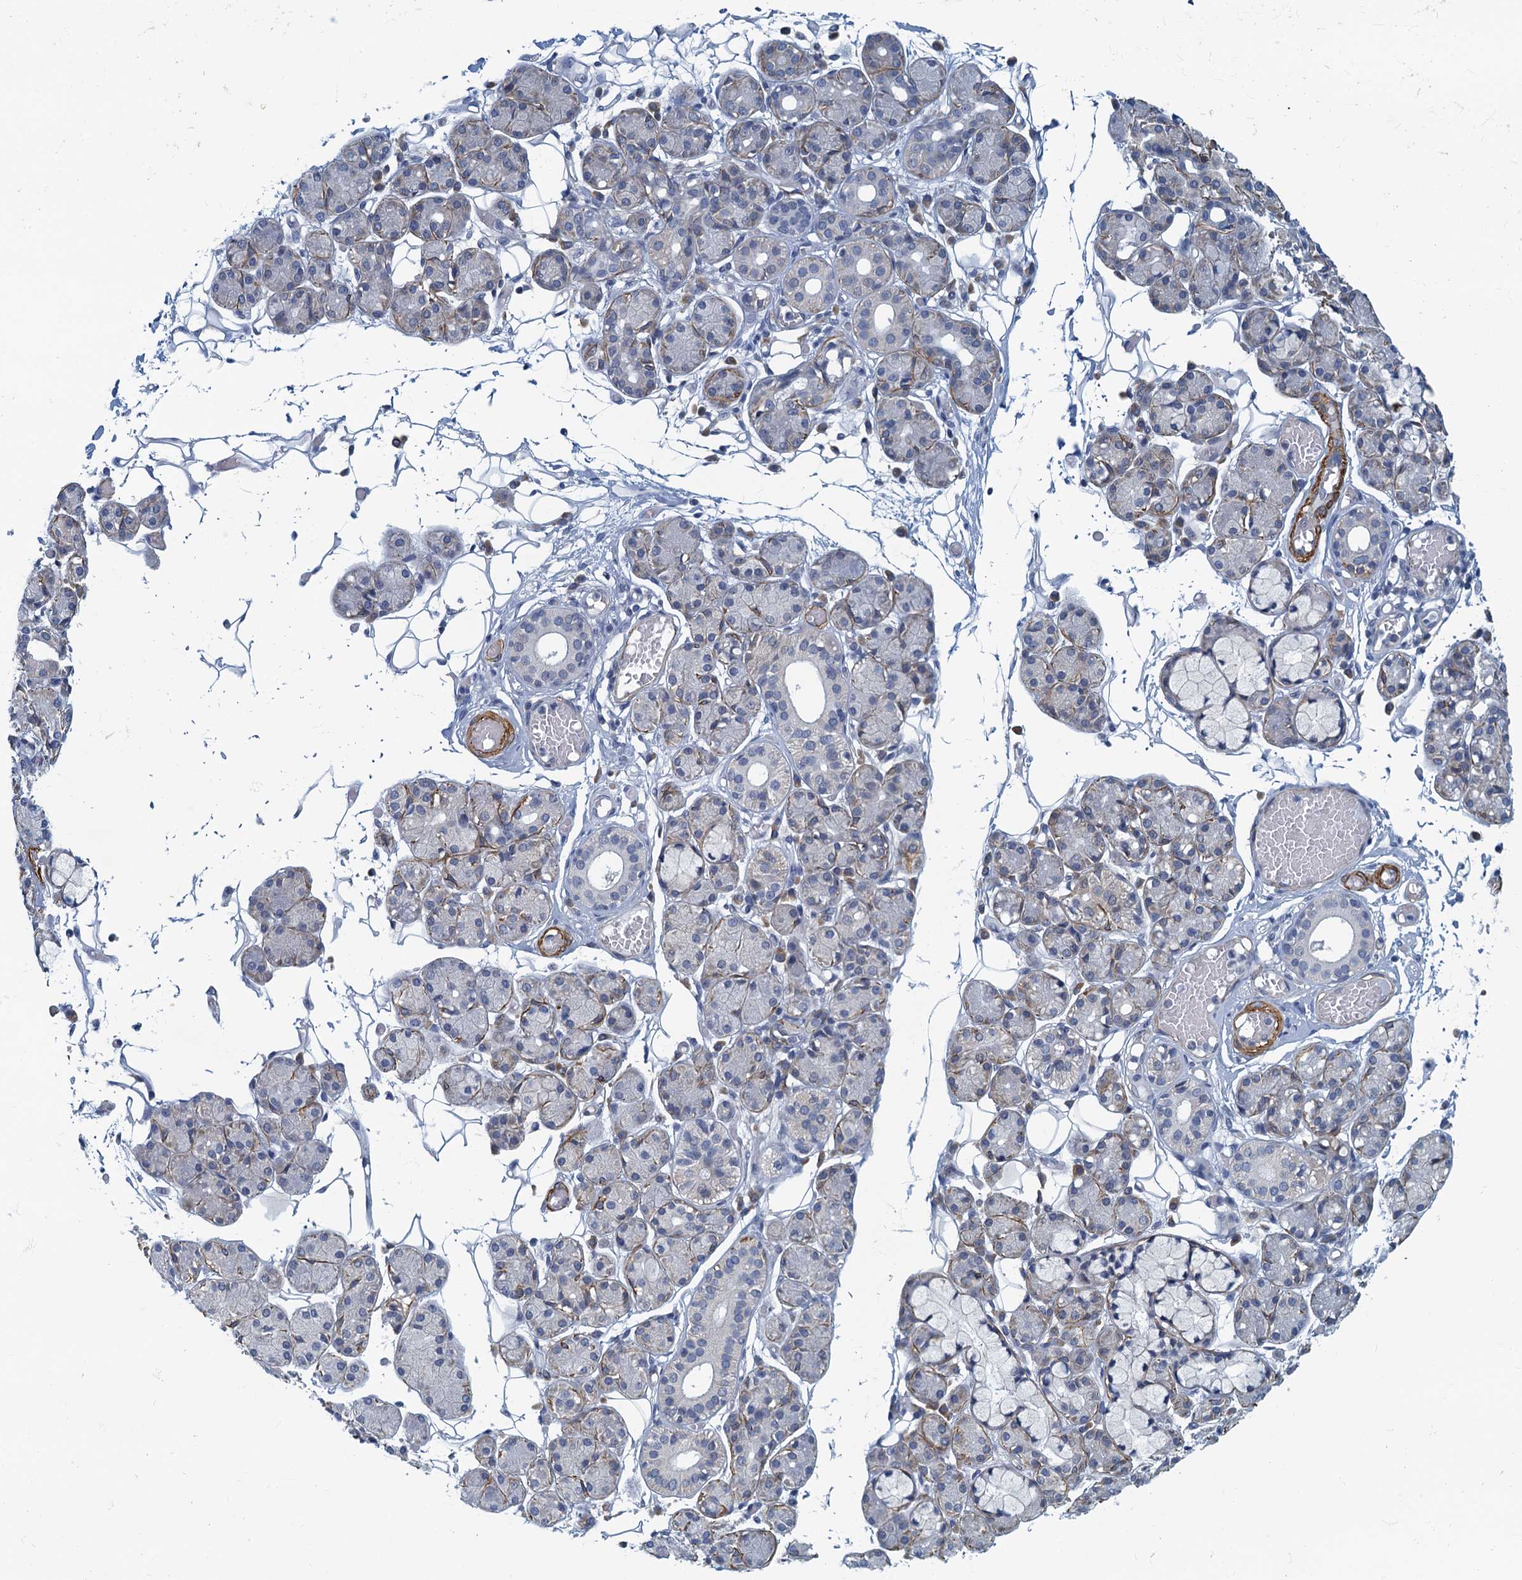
{"staining": {"intensity": "negative", "quantity": "none", "location": "none"}, "tissue": "salivary gland", "cell_type": "Glandular cells", "image_type": "normal", "snomed": [{"axis": "morphology", "description": "Normal tissue, NOS"}, {"axis": "topography", "description": "Salivary gland"}], "caption": "Immunohistochemical staining of normal human salivary gland shows no significant staining in glandular cells. (DAB immunohistochemistry visualized using brightfield microscopy, high magnification).", "gene": "ALG2", "patient": {"sex": "male", "age": 63}}